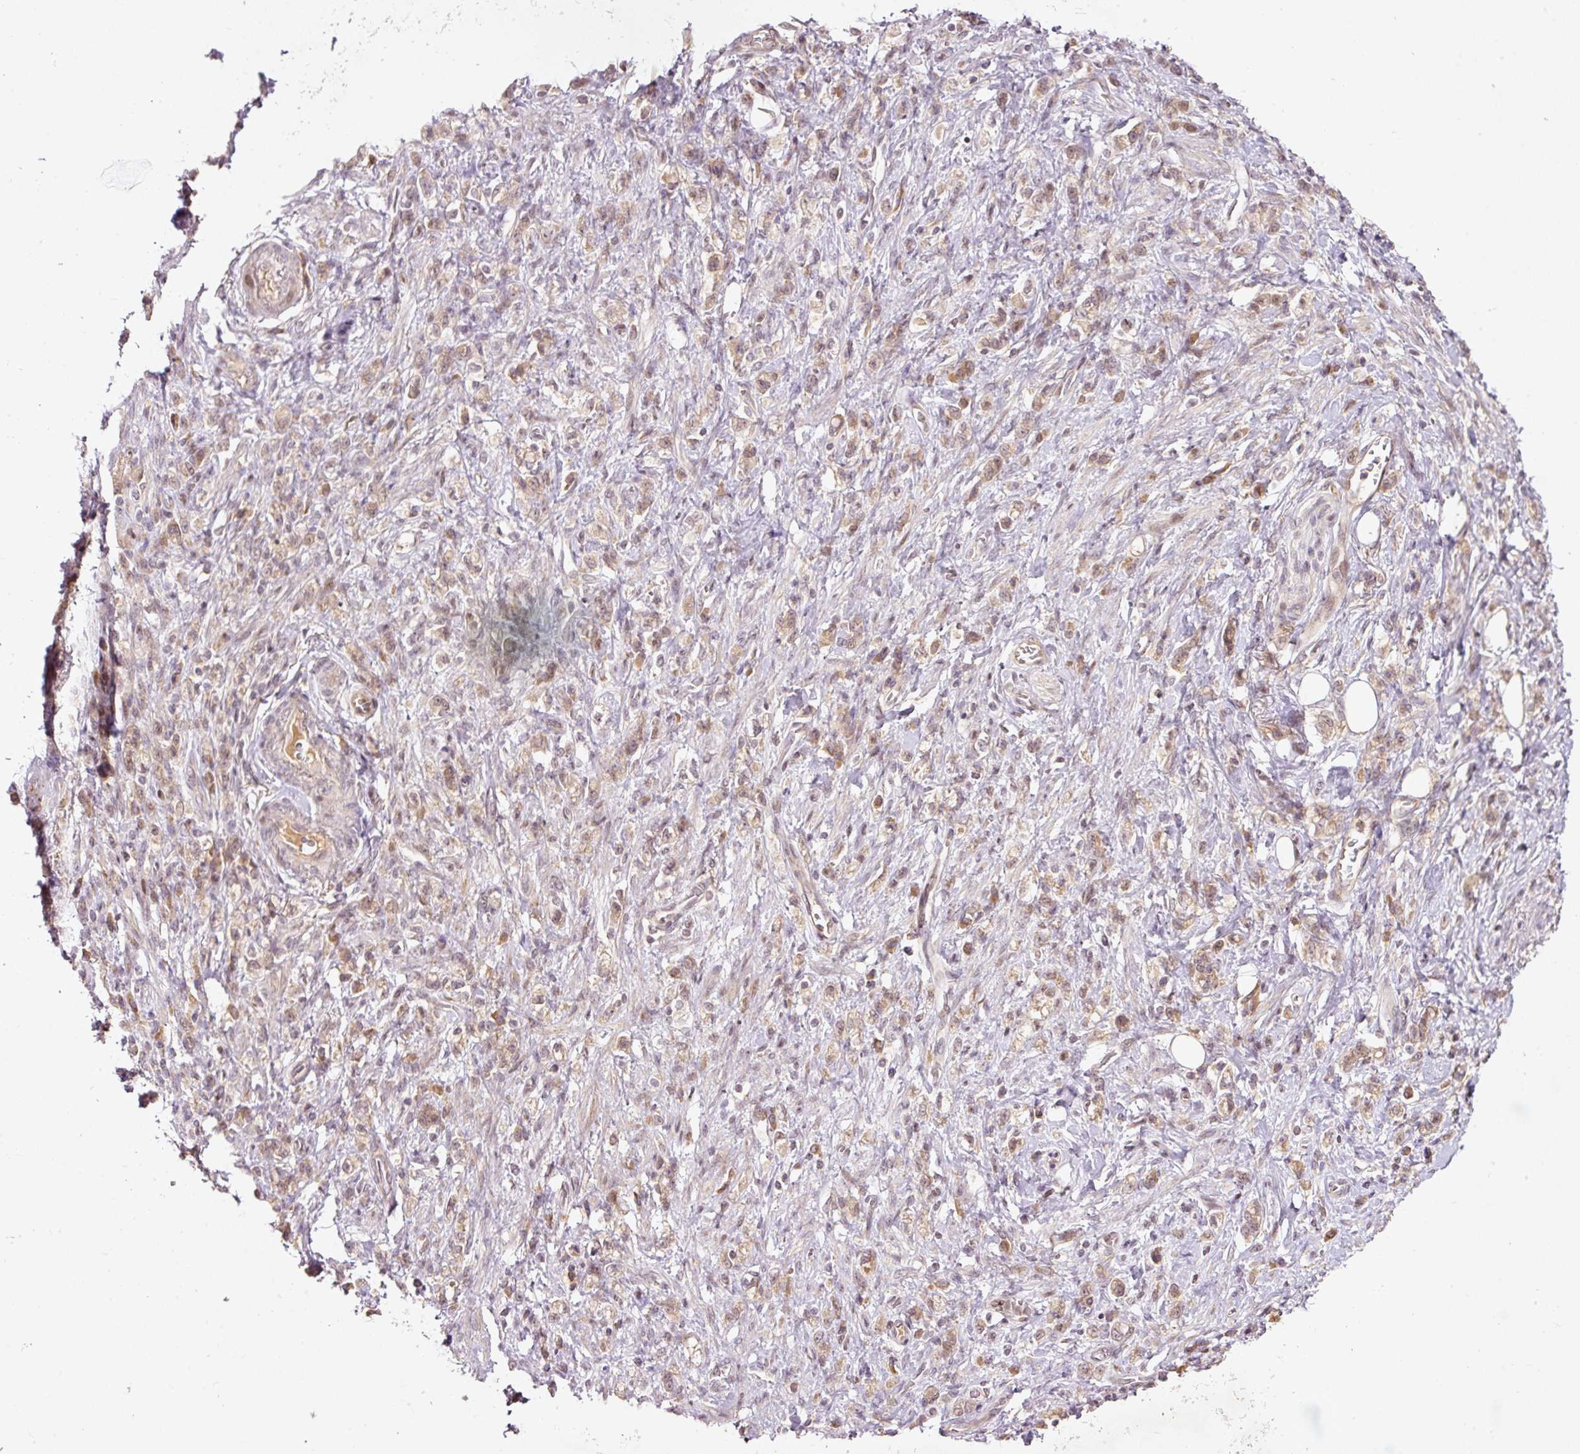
{"staining": {"intensity": "weak", "quantity": "<25%", "location": "cytoplasmic/membranous"}, "tissue": "stomach cancer", "cell_type": "Tumor cells", "image_type": "cancer", "snomed": [{"axis": "morphology", "description": "Adenocarcinoma, NOS"}, {"axis": "topography", "description": "Stomach"}], "caption": "The photomicrograph demonstrates no staining of tumor cells in stomach cancer (adenocarcinoma).", "gene": "PCDHB1", "patient": {"sex": "male", "age": 77}}